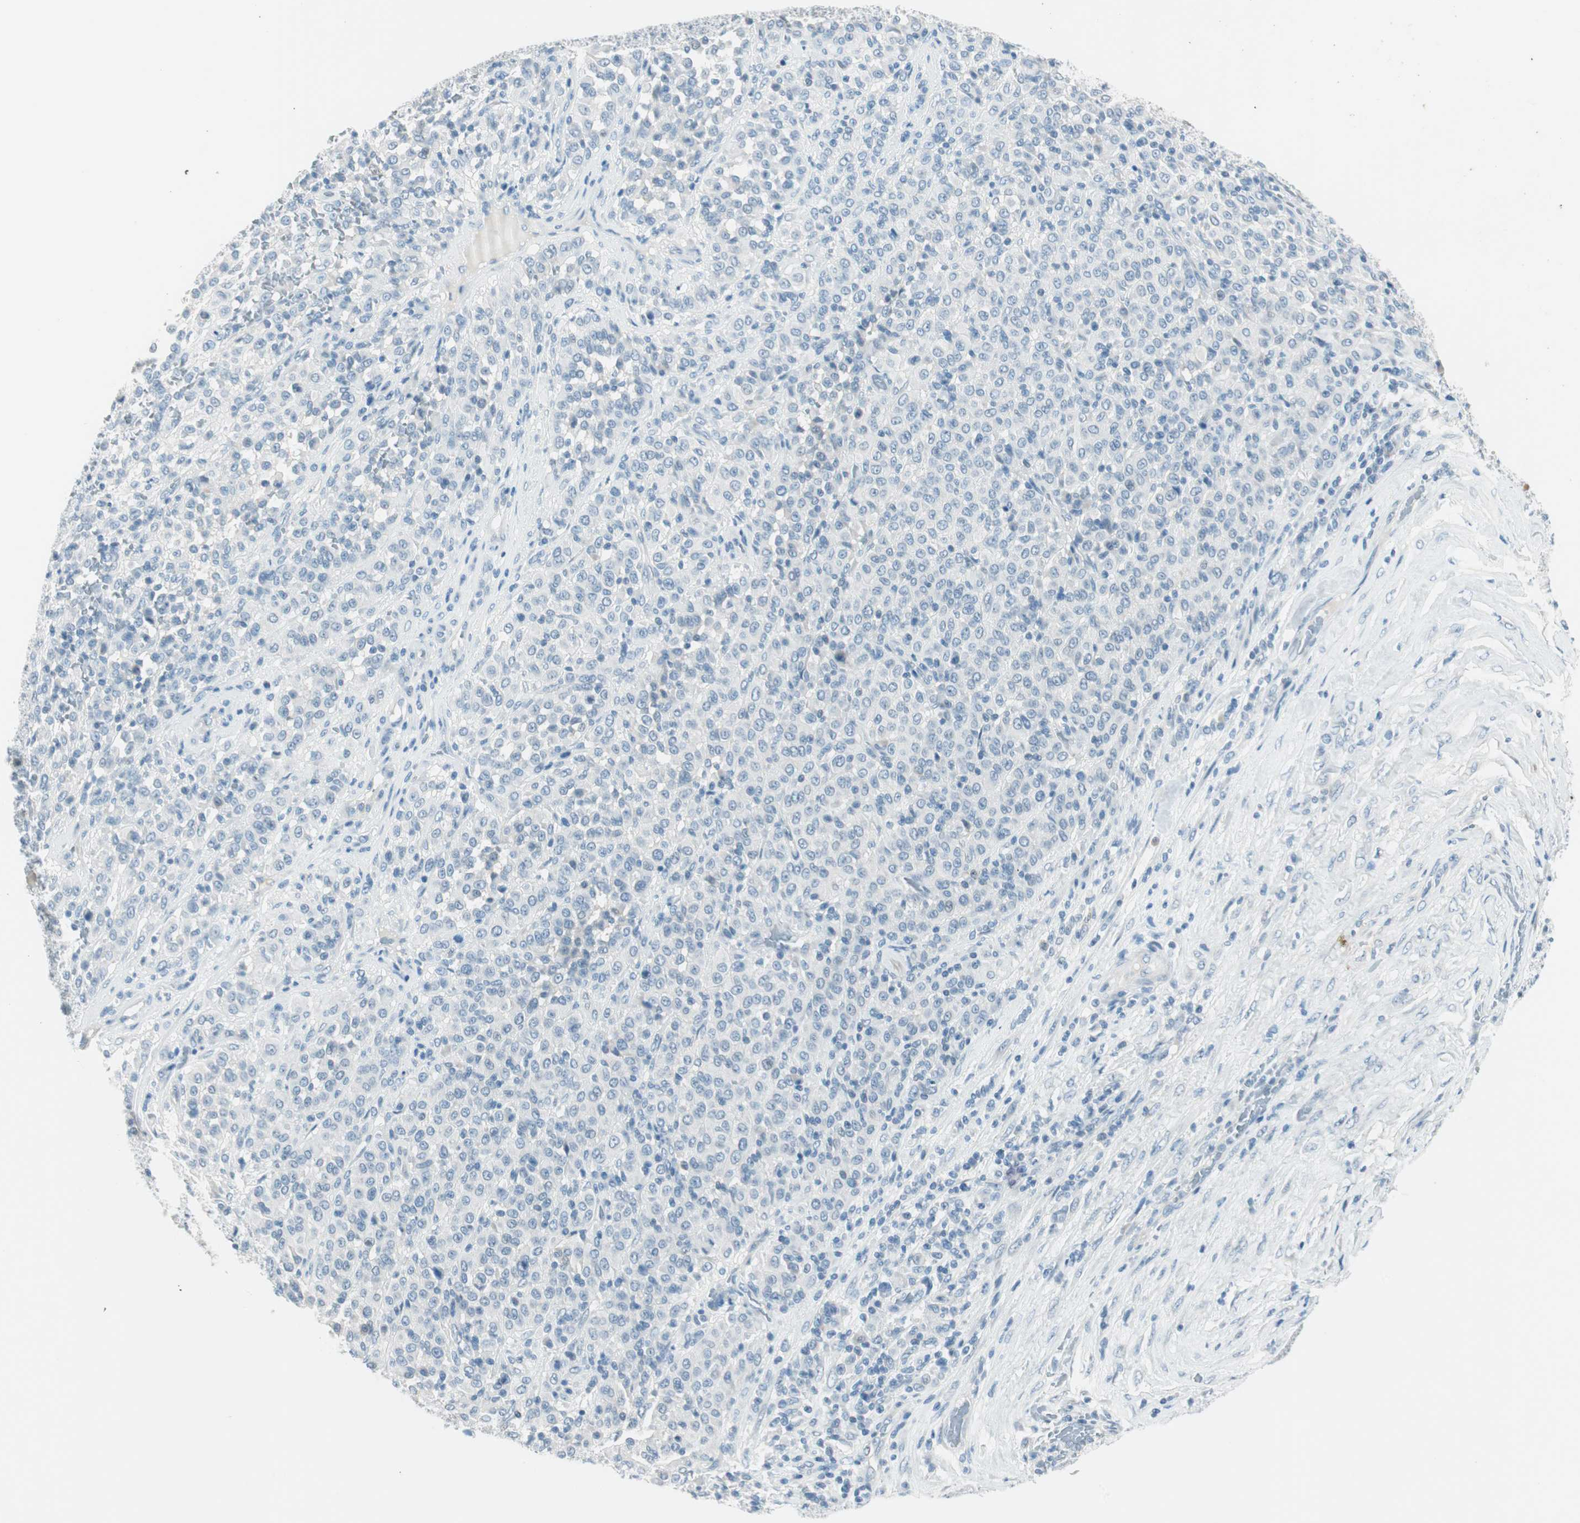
{"staining": {"intensity": "negative", "quantity": "none", "location": "none"}, "tissue": "melanoma", "cell_type": "Tumor cells", "image_type": "cancer", "snomed": [{"axis": "morphology", "description": "Malignant melanoma, Metastatic site"}, {"axis": "topography", "description": "Pancreas"}], "caption": "There is no significant staining in tumor cells of malignant melanoma (metastatic site). (Brightfield microscopy of DAB (3,3'-diaminobenzidine) immunohistochemistry at high magnification).", "gene": "GNAO1", "patient": {"sex": "female", "age": 30}}